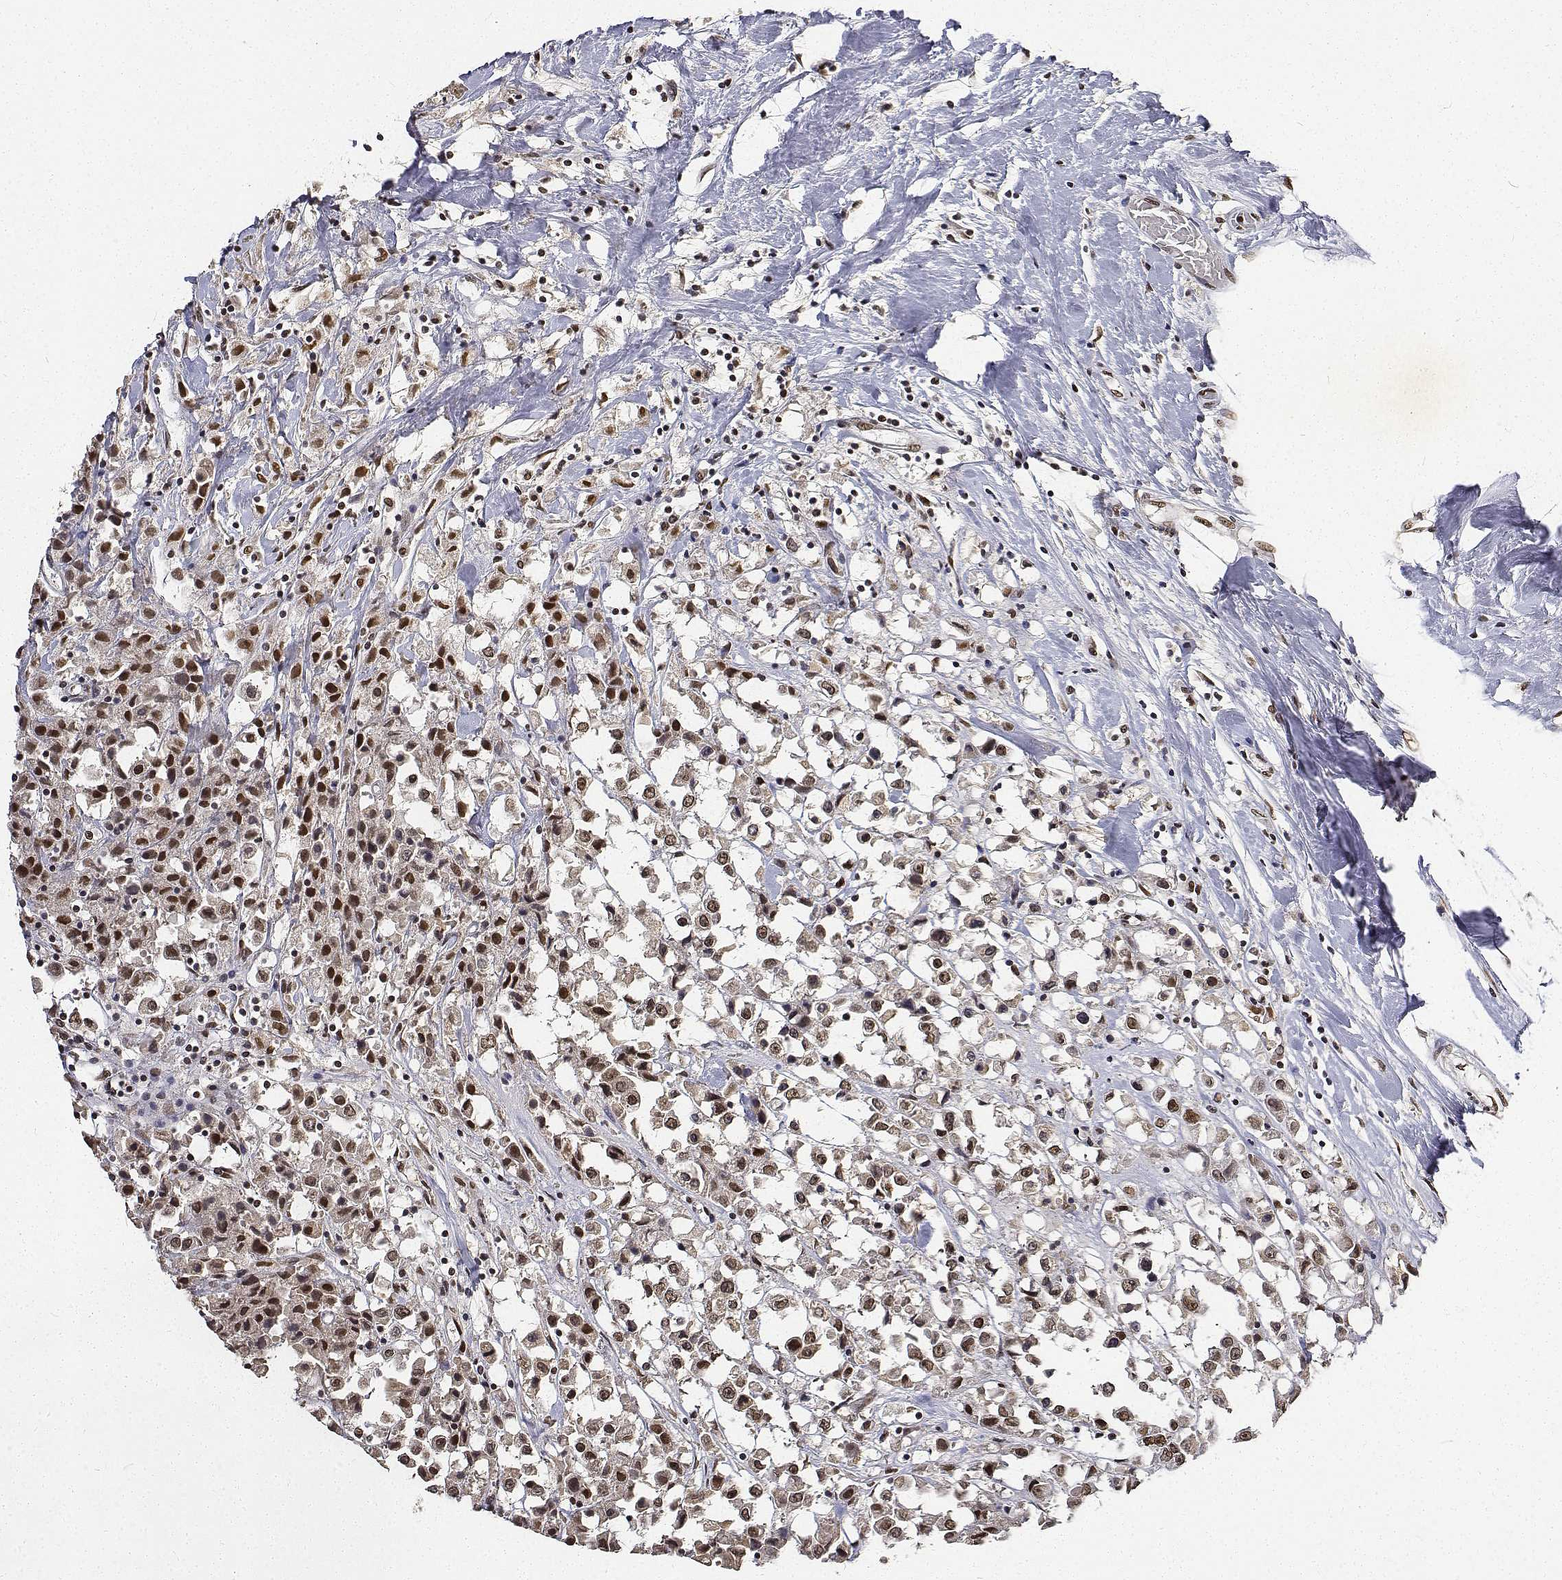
{"staining": {"intensity": "strong", "quantity": "25%-75%", "location": "nuclear"}, "tissue": "breast cancer", "cell_type": "Tumor cells", "image_type": "cancer", "snomed": [{"axis": "morphology", "description": "Duct carcinoma"}, {"axis": "topography", "description": "Breast"}], "caption": "Breast cancer stained for a protein (brown) demonstrates strong nuclear positive staining in approximately 25%-75% of tumor cells.", "gene": "ATRX", "patient": {"sex": "female", "age": 61}}